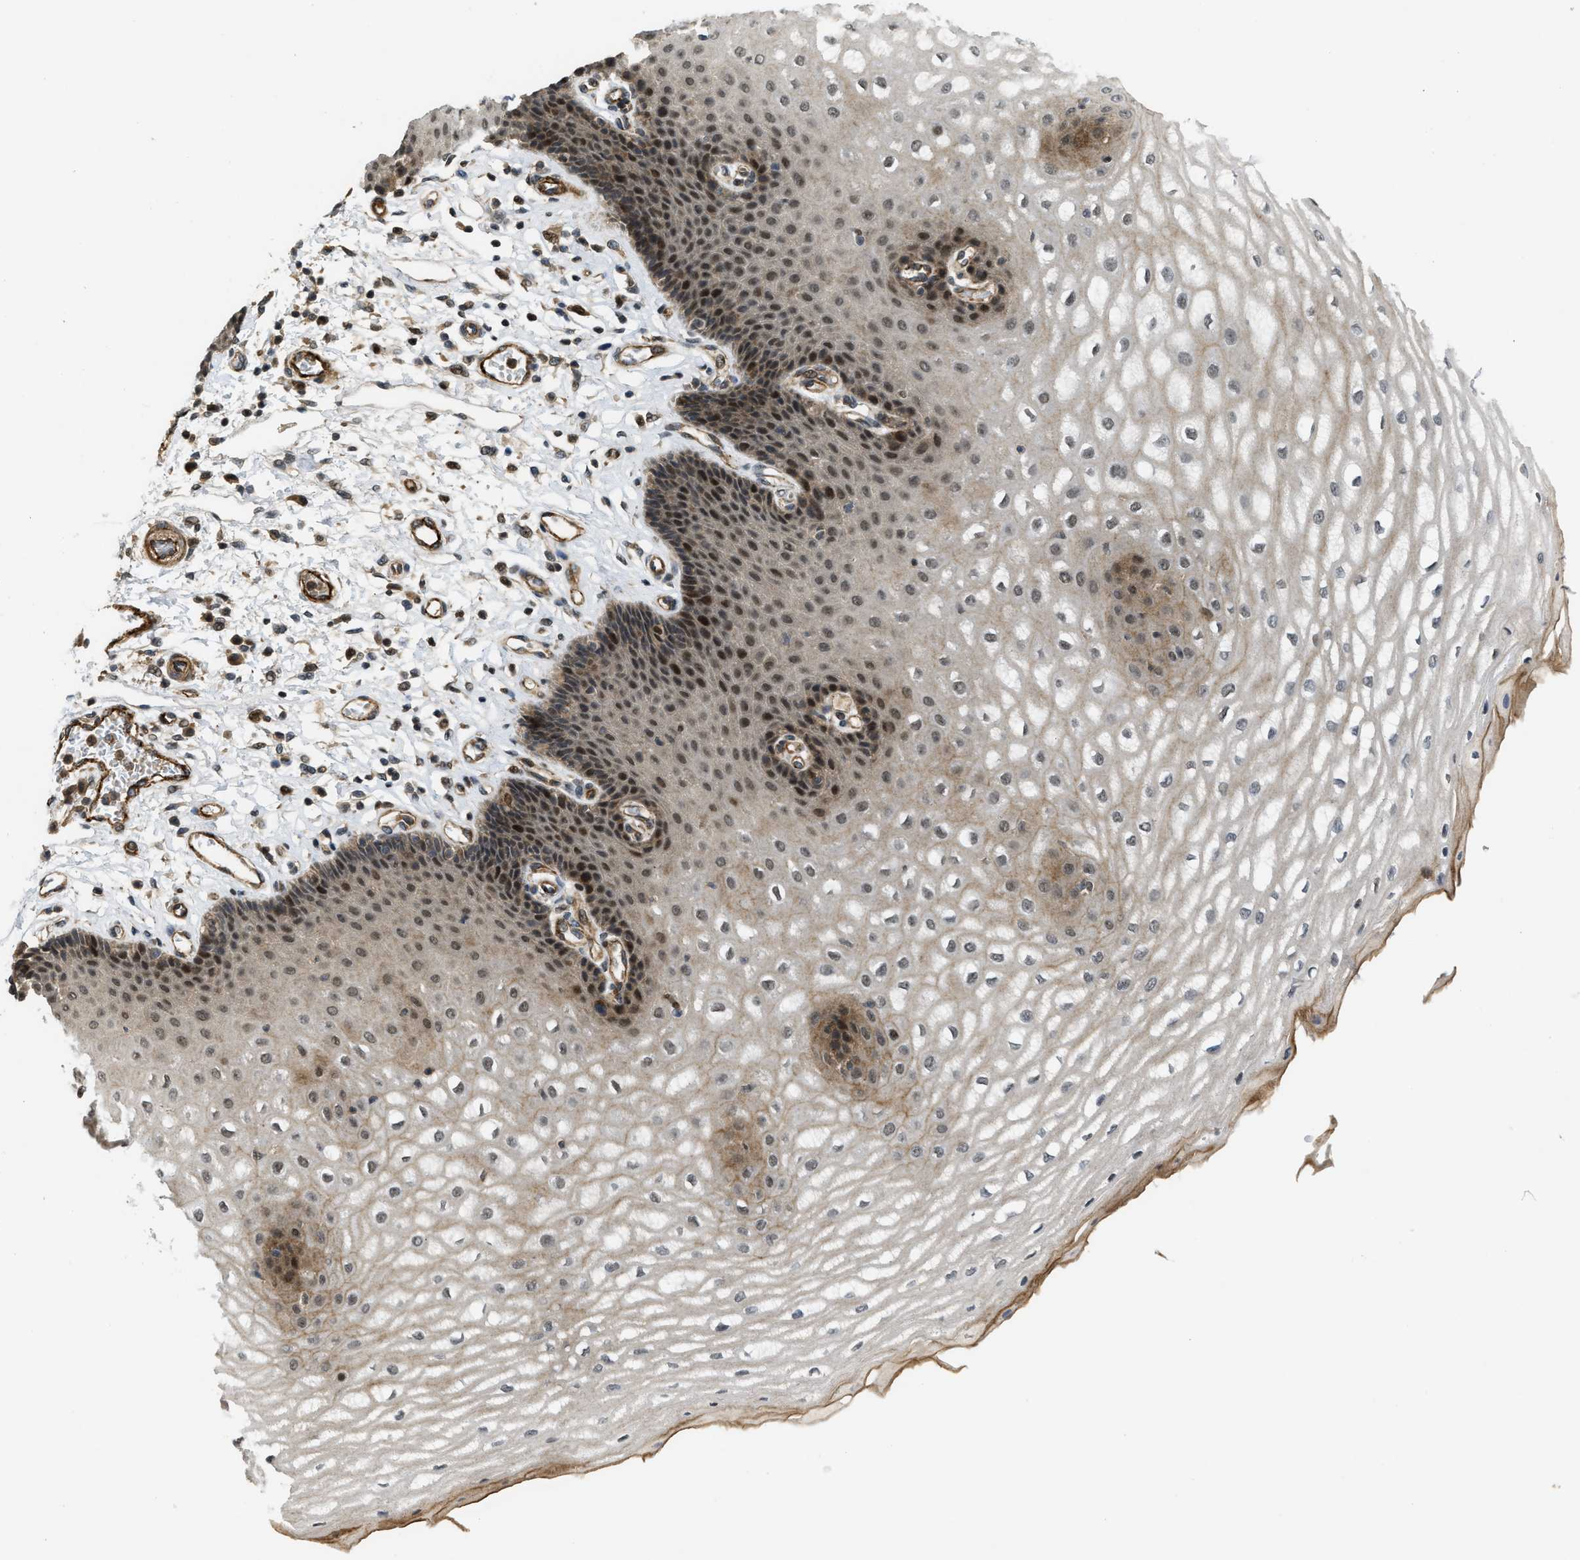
{"staining": {"intensity": "moderate", "quantity": "25%-75%", "location": "cytoplasmic/membranous,nuclear"}, "tissue": "esophagus", "cell_type": "Squamous epithelial cells", "image_type": "normal", "snomed": [{"axis": "morphology", "description": "Normal tissue, NOS"}, {"axis": "topography", "description": "Esophagus"}], "caption": "High-power microscopy captured an immunohistochemistry image of unremarkable esophagus, revealing moderate cytoplasmic/membranous,nuclear expression in approximately 25%-75% of squamous epithelial cells. Nuclei are stained in blue.", "gene": "DPF2", "patient": {"sex": "male", "age": 54}}